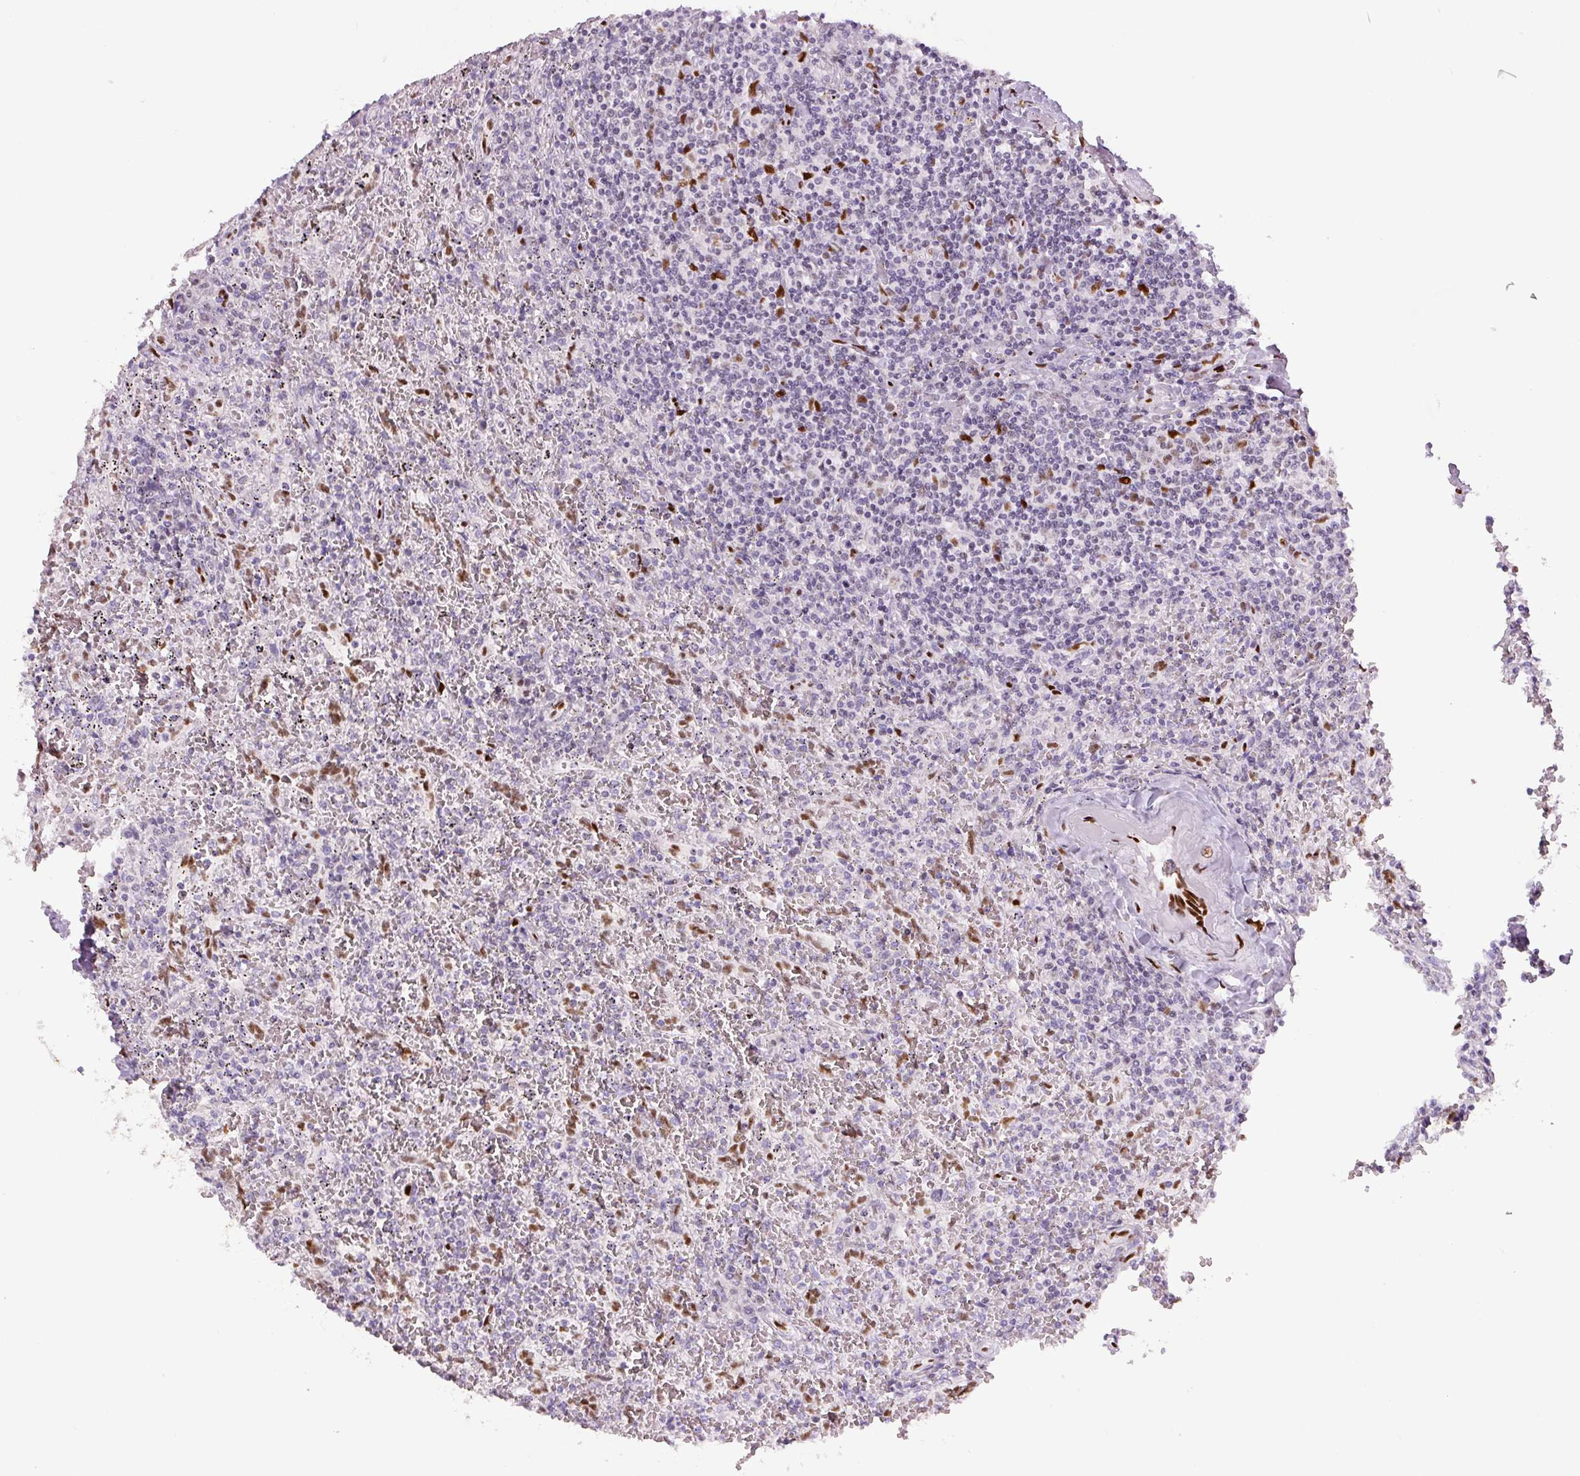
{"staining": {"intensity": "negative", "quantity": "none", "location": "none"}, "tissue": "lymphoma", "cell_type": "Tumor cells", "image_type": "cancer", "snomed": [{"axis": "morphology", "description": "Malignant lymphoma, non-Hodgkin's type, Low grade"}, {"axis": "topography", "description": "Spleen"}], "caption": "High power microscopy image of an immunohistochemistry photomicrograph of malignant lymphoma, non-Hodgkin's type (low-grade), revealing no significant staining in tumor cells.", "gene": "ZEB1", "patient": {"sex": "female", "age": 64}}